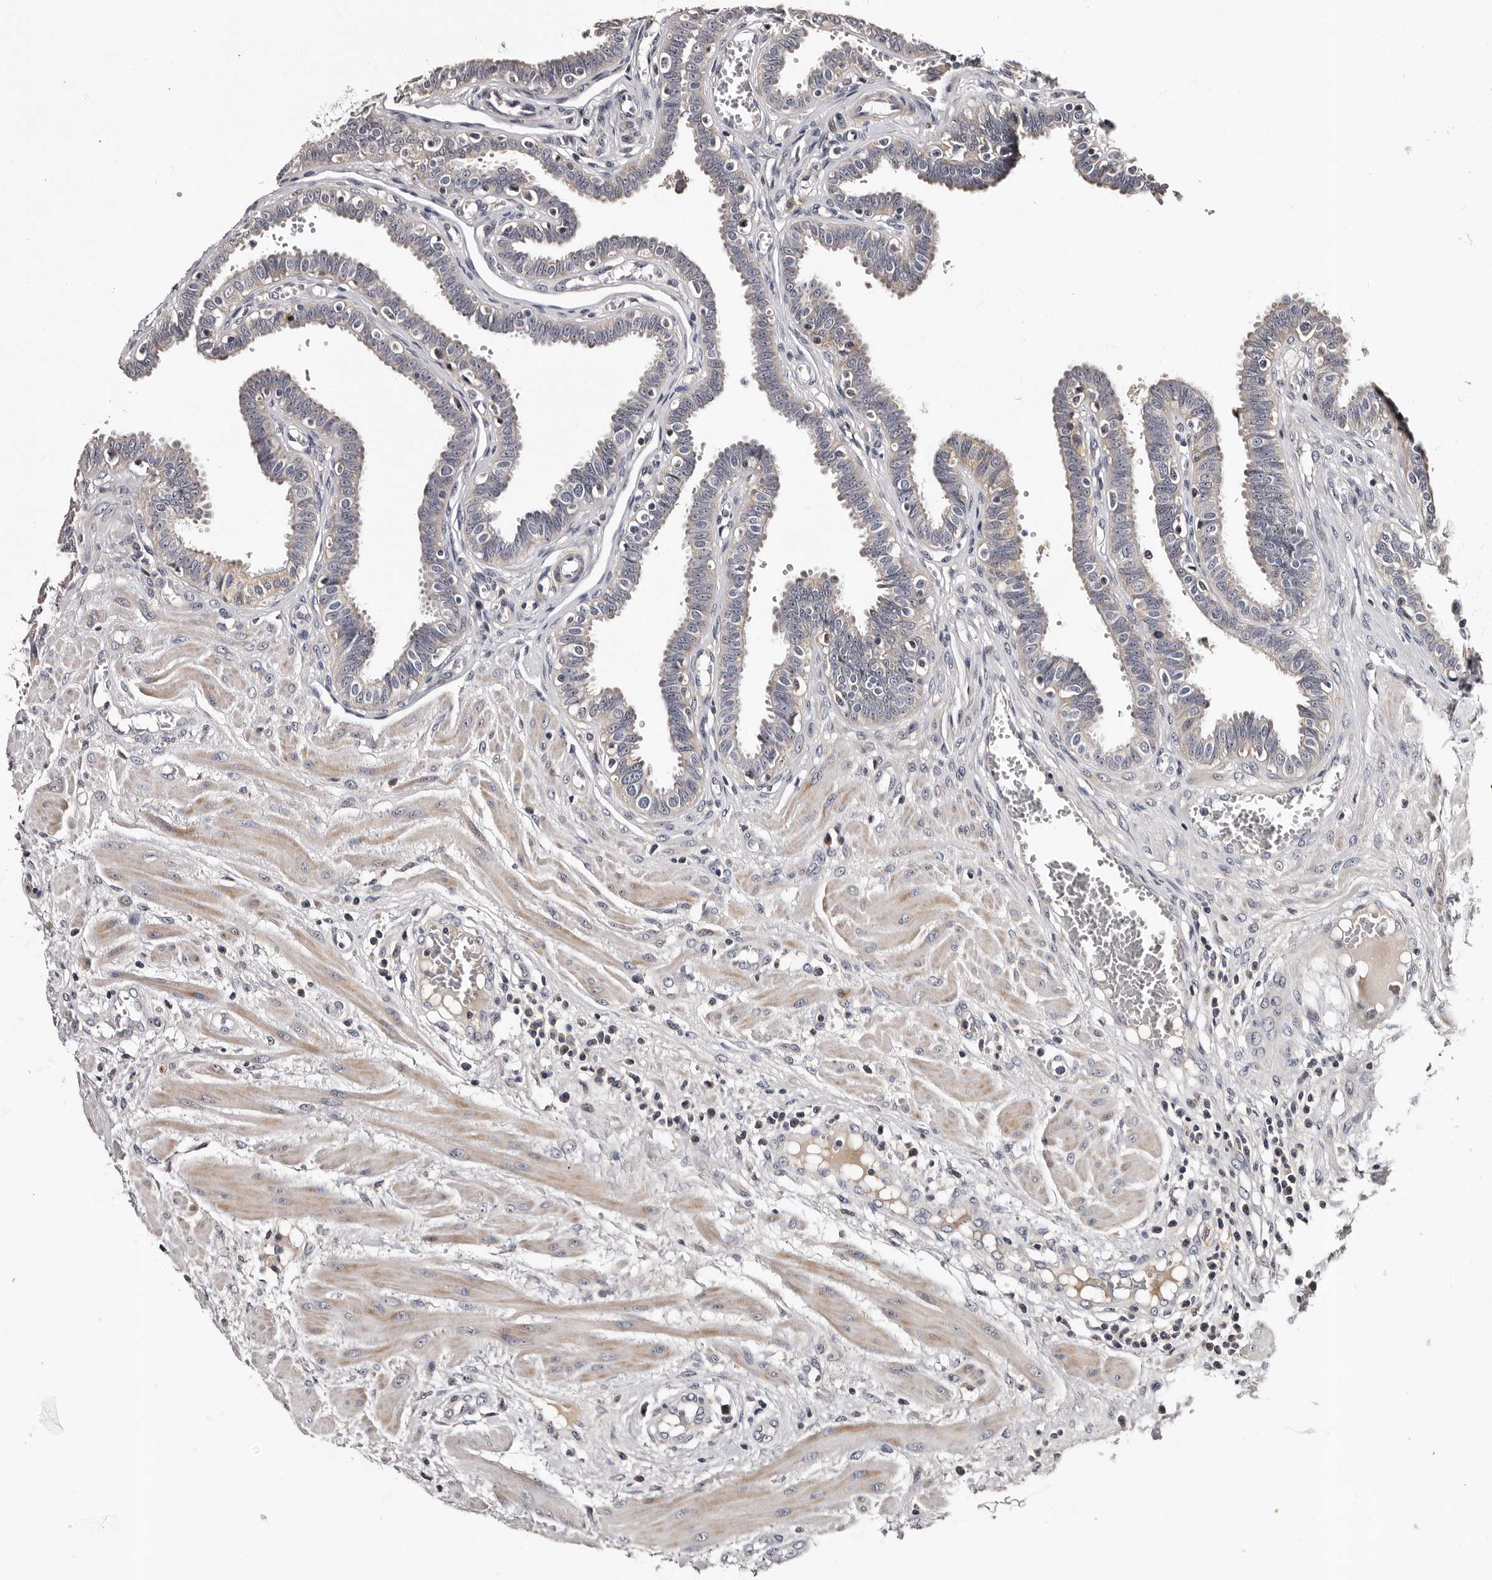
{"staining": {"intensity": "weak", "quantity": "<25%", "location": "cytoplasmic/membranous"}, "tissue": "fallopian tube", "cell_type": "Glandular cells", "image_type": "normal", "snomed": [{"axis": "morphology", "description": "Normal tissue, NOS"}, {"axis": "topography", "description": "Fallopian tube"}], "caption": "DAB immunohistochemical staining of benign fallopian tube reveals no significant expression in glandular cells. (DAB (3,3'-diaminobenzidine) immunohistochemistry (IHC) visualized using brightfield microscopy, high magnification).", "gene": "TAF4B", "patient": {"sex": "female", "age": 32}}